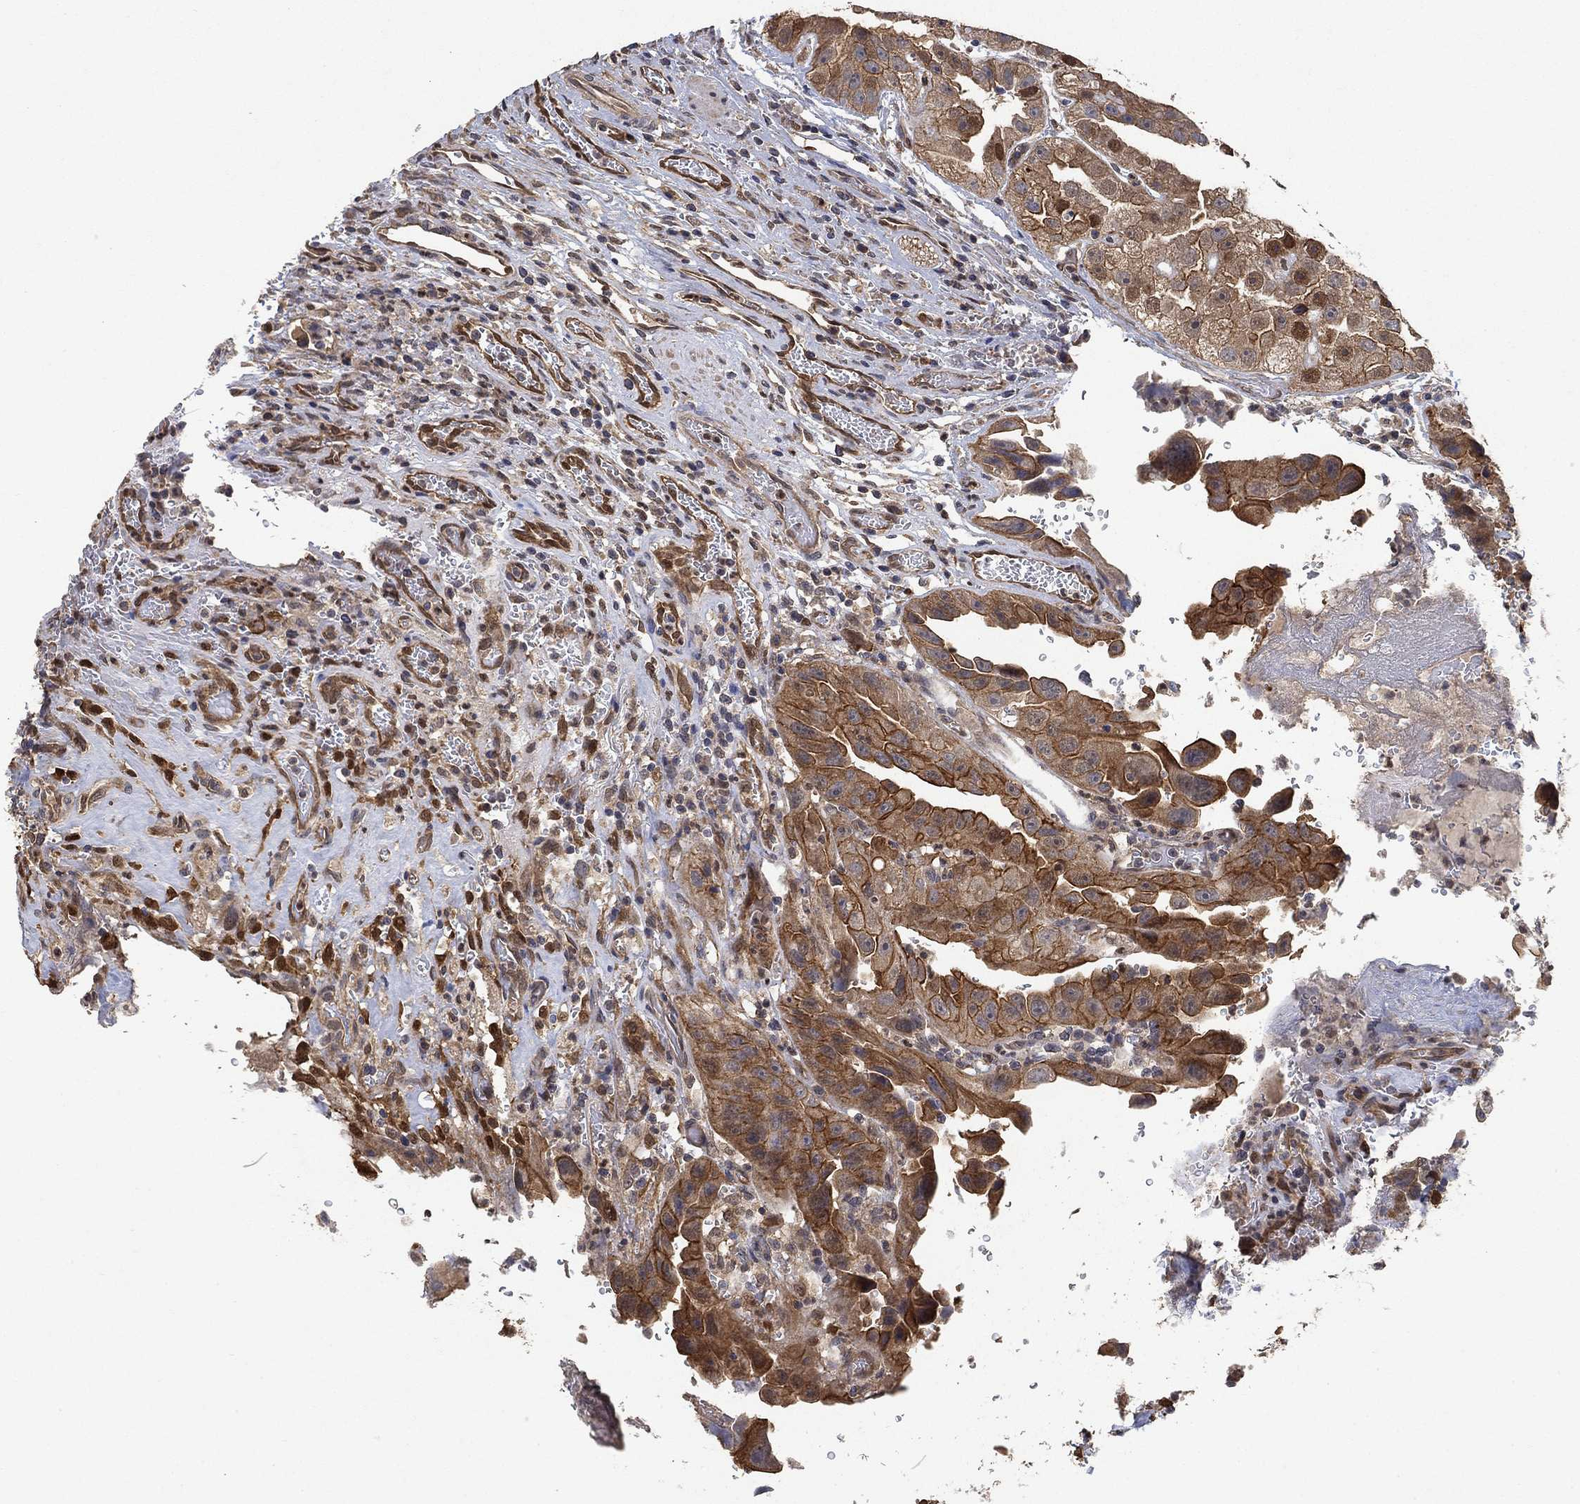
{"staining": {"intensity": "strong", "quantity": "25%-75%", "location": "cytoplasmic/membranous"}, "tissue": "urothelial cancer", "cell_type": "Tumor cells", "image_type": "cancer", "snomed": [{"axis": "morphology", "description": "Urothelial carcinoma, High grade"}, {"axis": "topography", "description": "Urinary bladder"}], "caption": "Immunohistochemical staining of urothelial cancer reveals high levels of strong cytoplasmic/membranous protein expression in about 25%-75% of tumor cells.", "gene": "MCUR1", "patient": {"sex": "female", "age": 41}}